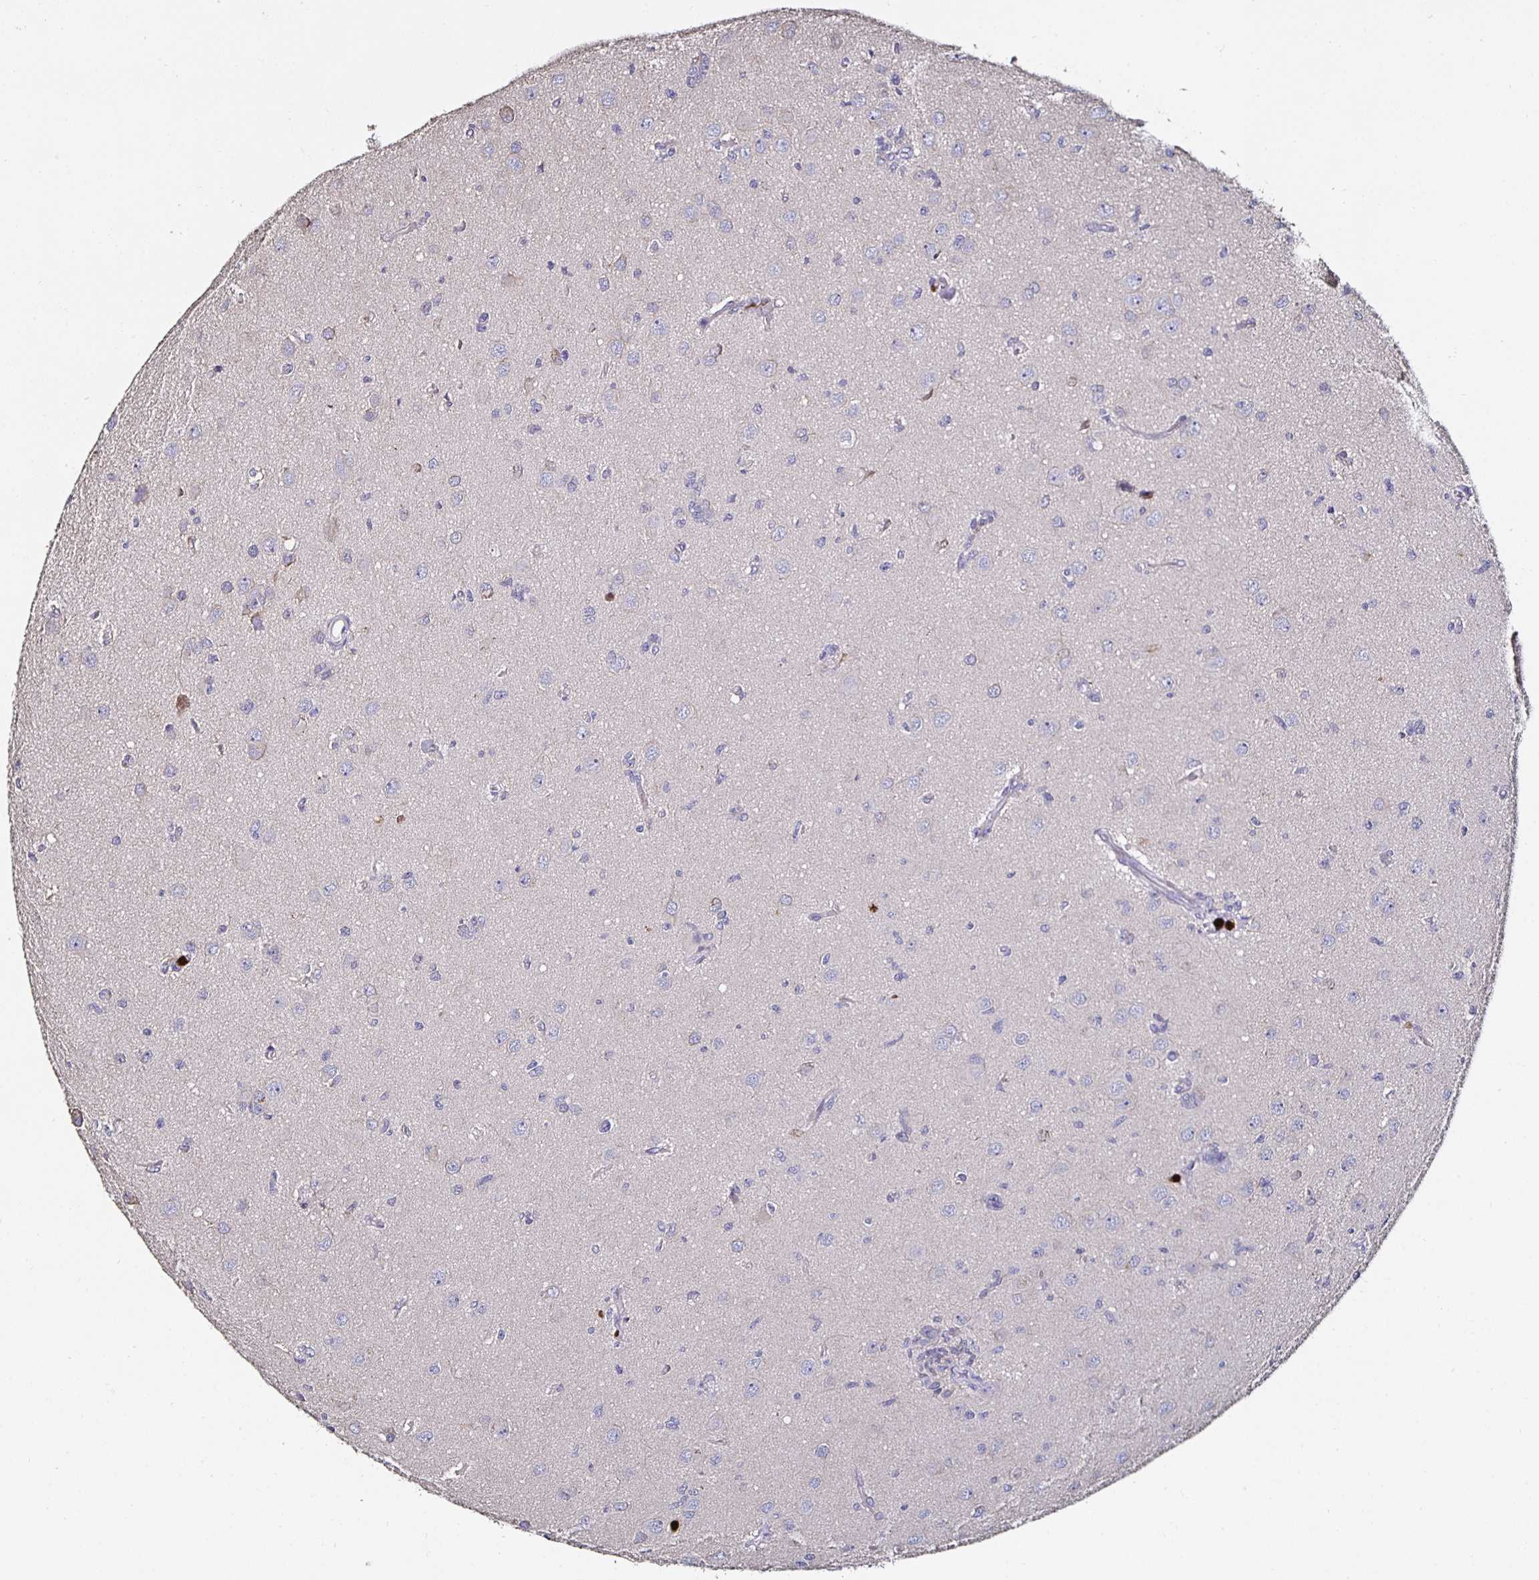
{"staining": {"intensity": "negative", "quantity": "none", "location": "none"}, "tissue": "glioma", "cell_type": "Tumor cells", "image_type": "cancer", "snomed": [{"axis": "morphology", "description": "Glioma, malignant, High grade"}, {"axis": "topography", "description": "Brain"}], "caption": "This is an immunohistochemistry histopathology image of malignant high-grade glioma. There is no positivity in tumor cells.", "gene": "TLR4", "patient": {"sex": "male", "age": 67}}